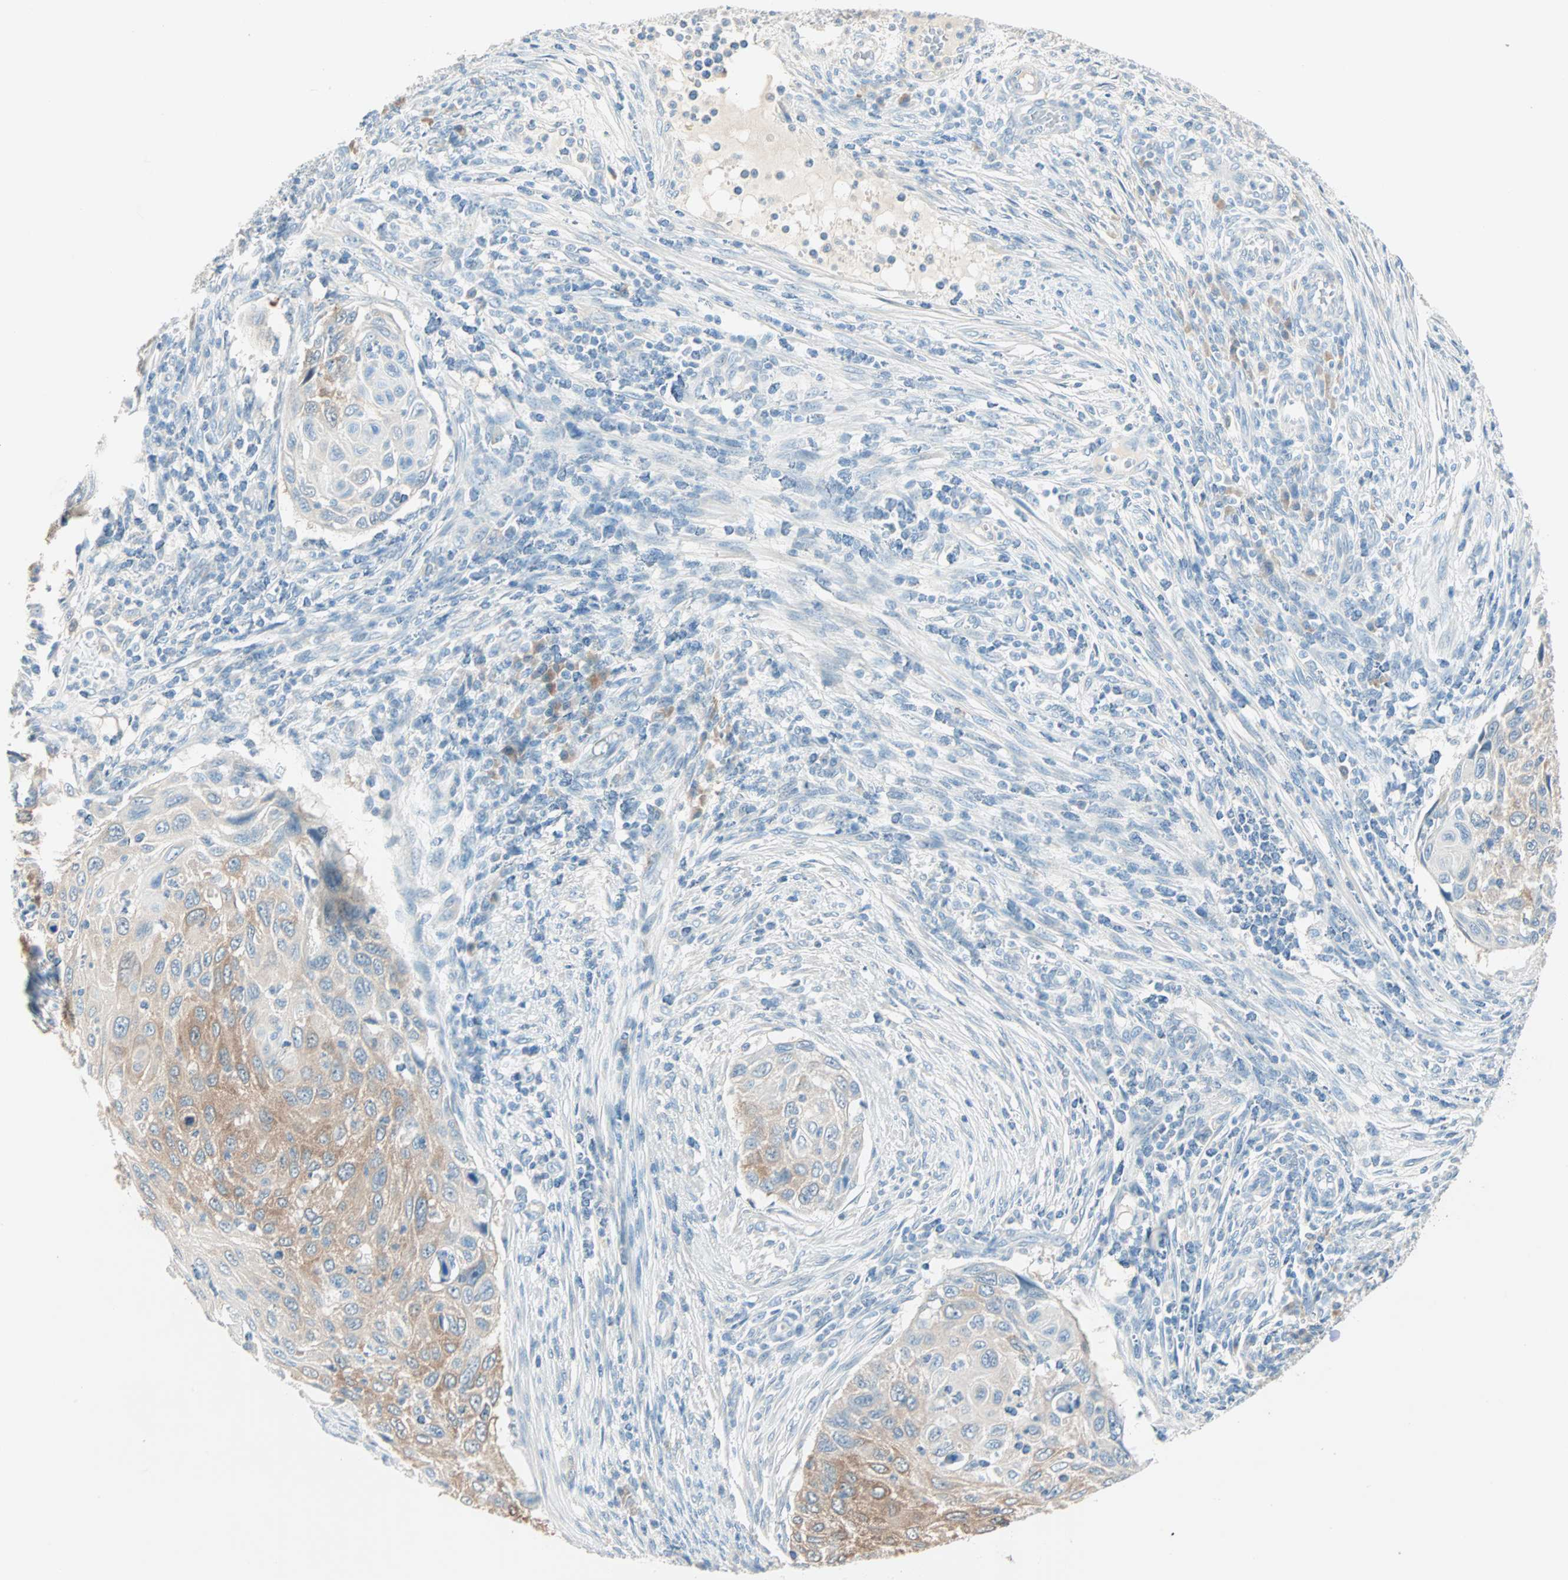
{"staining": {"intensity": "moderate", "quantity": ">75%", "location": "cytoplasmic/membranous"}, "tissue": "cervical cancer", "cell_type": "Tumor cells", "image_type": "cancer", "snomed": [{"axis": "morphology", "description": "Squamous cell carcinoma, NOS"}, {"axis": "topography", "description": "Cervix"}], "caption": "Immunohistochemistry (IHC) image of human squamous cell carcinoma (cervical) stained for a protein (brown), which displays medium levels of moderate cytoplasmic/membranous staining in approximately >75% of tumor cells.", "gene": "ATF6", "patient": {"sex": "female", "age": 70}}